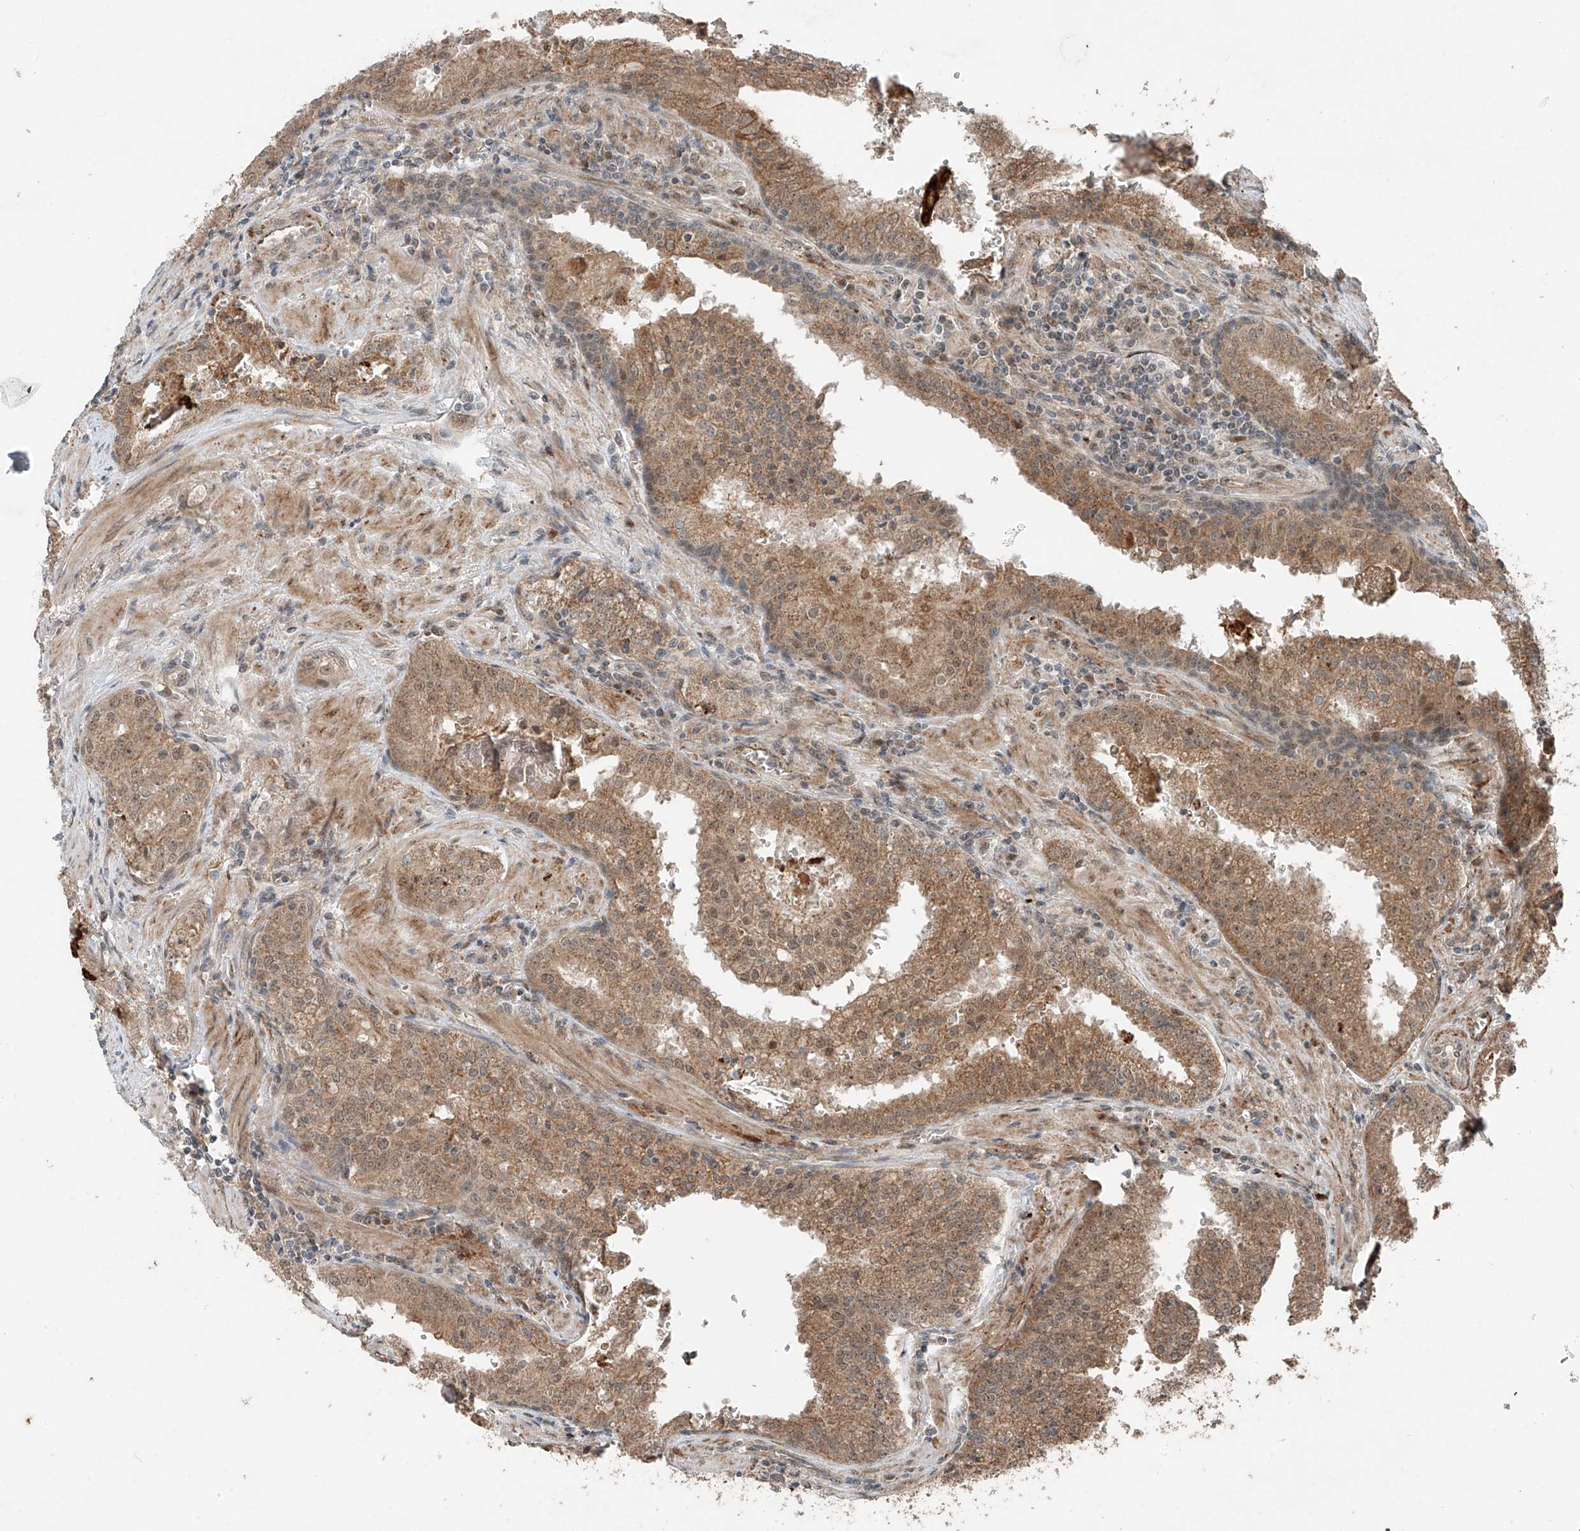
{"staining": {"intensity": "moderate", "quantity": ">75%", "location": "cytoplasmic/membranous"}, "tissue": "prostate cancer", "cell_type": "Tumor cells", "image_type": "cancer", "snomed": [{"axis": "morphology", "description": "Adenocarcinoma, High grade"}, {"axis": "topography", "description": "Prostate"}], "caption": "Protein analysis of high-grade adenocarcinoma (prostate) tissue reveals moderate cytoplasmic/membranous staining in approximately >75% of tumor cells. The protein of interest is stained brown, and the nuclei are stained in blue (DAB (3,3'-diaminobenzidine) IHC with brightfield microscopy, high magnification).", "gene": "ZNF620", "patient": {"sex": "male", "age": 68}}